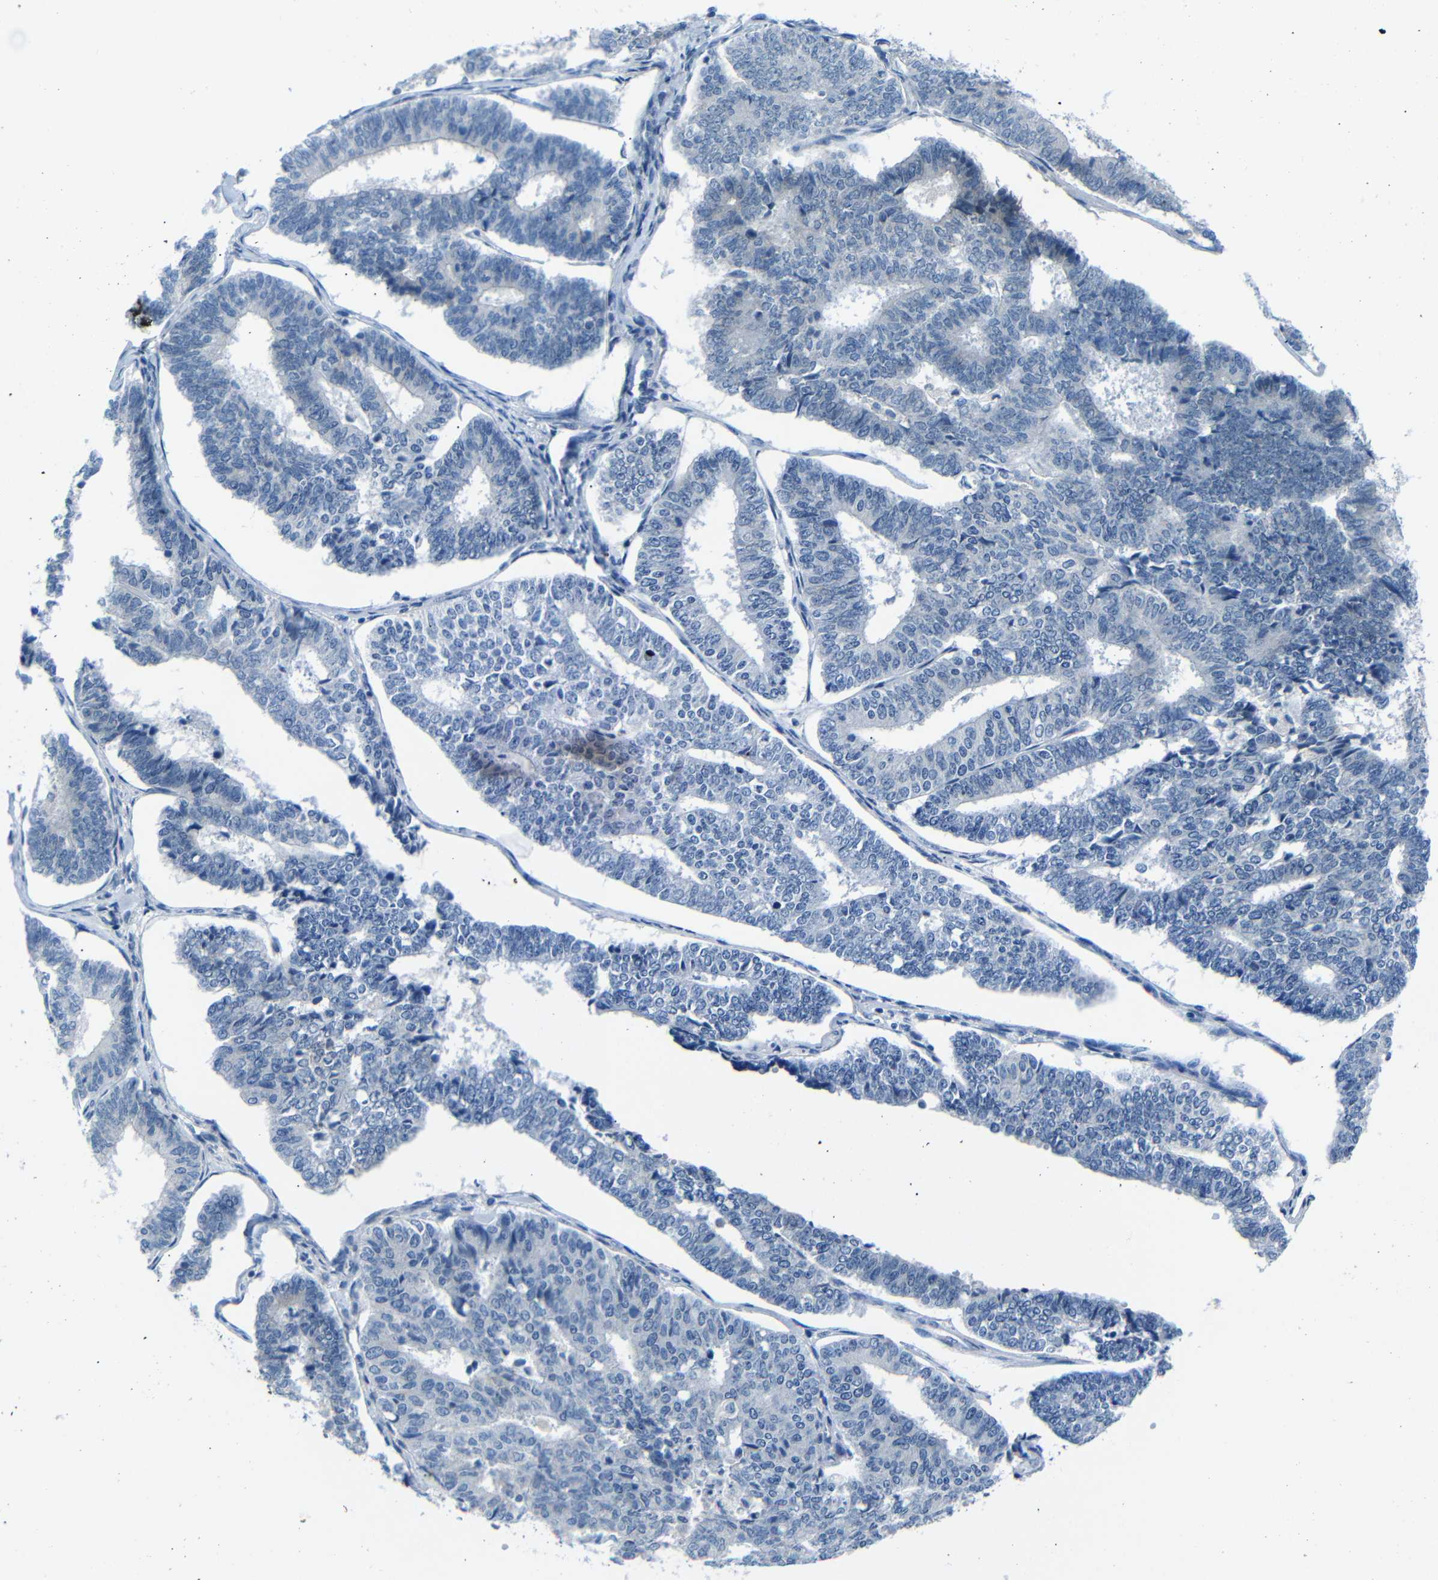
{"staining": {"intensity": "negative", "quantity": "none", "location": "none"}, "tissue": "endometrial cancer", "cell_type": "Tumor cells", "image_type": "cancer", "snomed": [{"axis": "morphology", "description": "Adenocarcinoma, NOS"}, {"axis": "topography", "description": "Endometrium"}], "caption": "IHC image of neoplastic tissue: endometrial adenocarcinoma stained with DAB shows no significant protein expression in tumor cells.", "gene": "ANK3", "patient": {"sex": "female", "age": 70}}